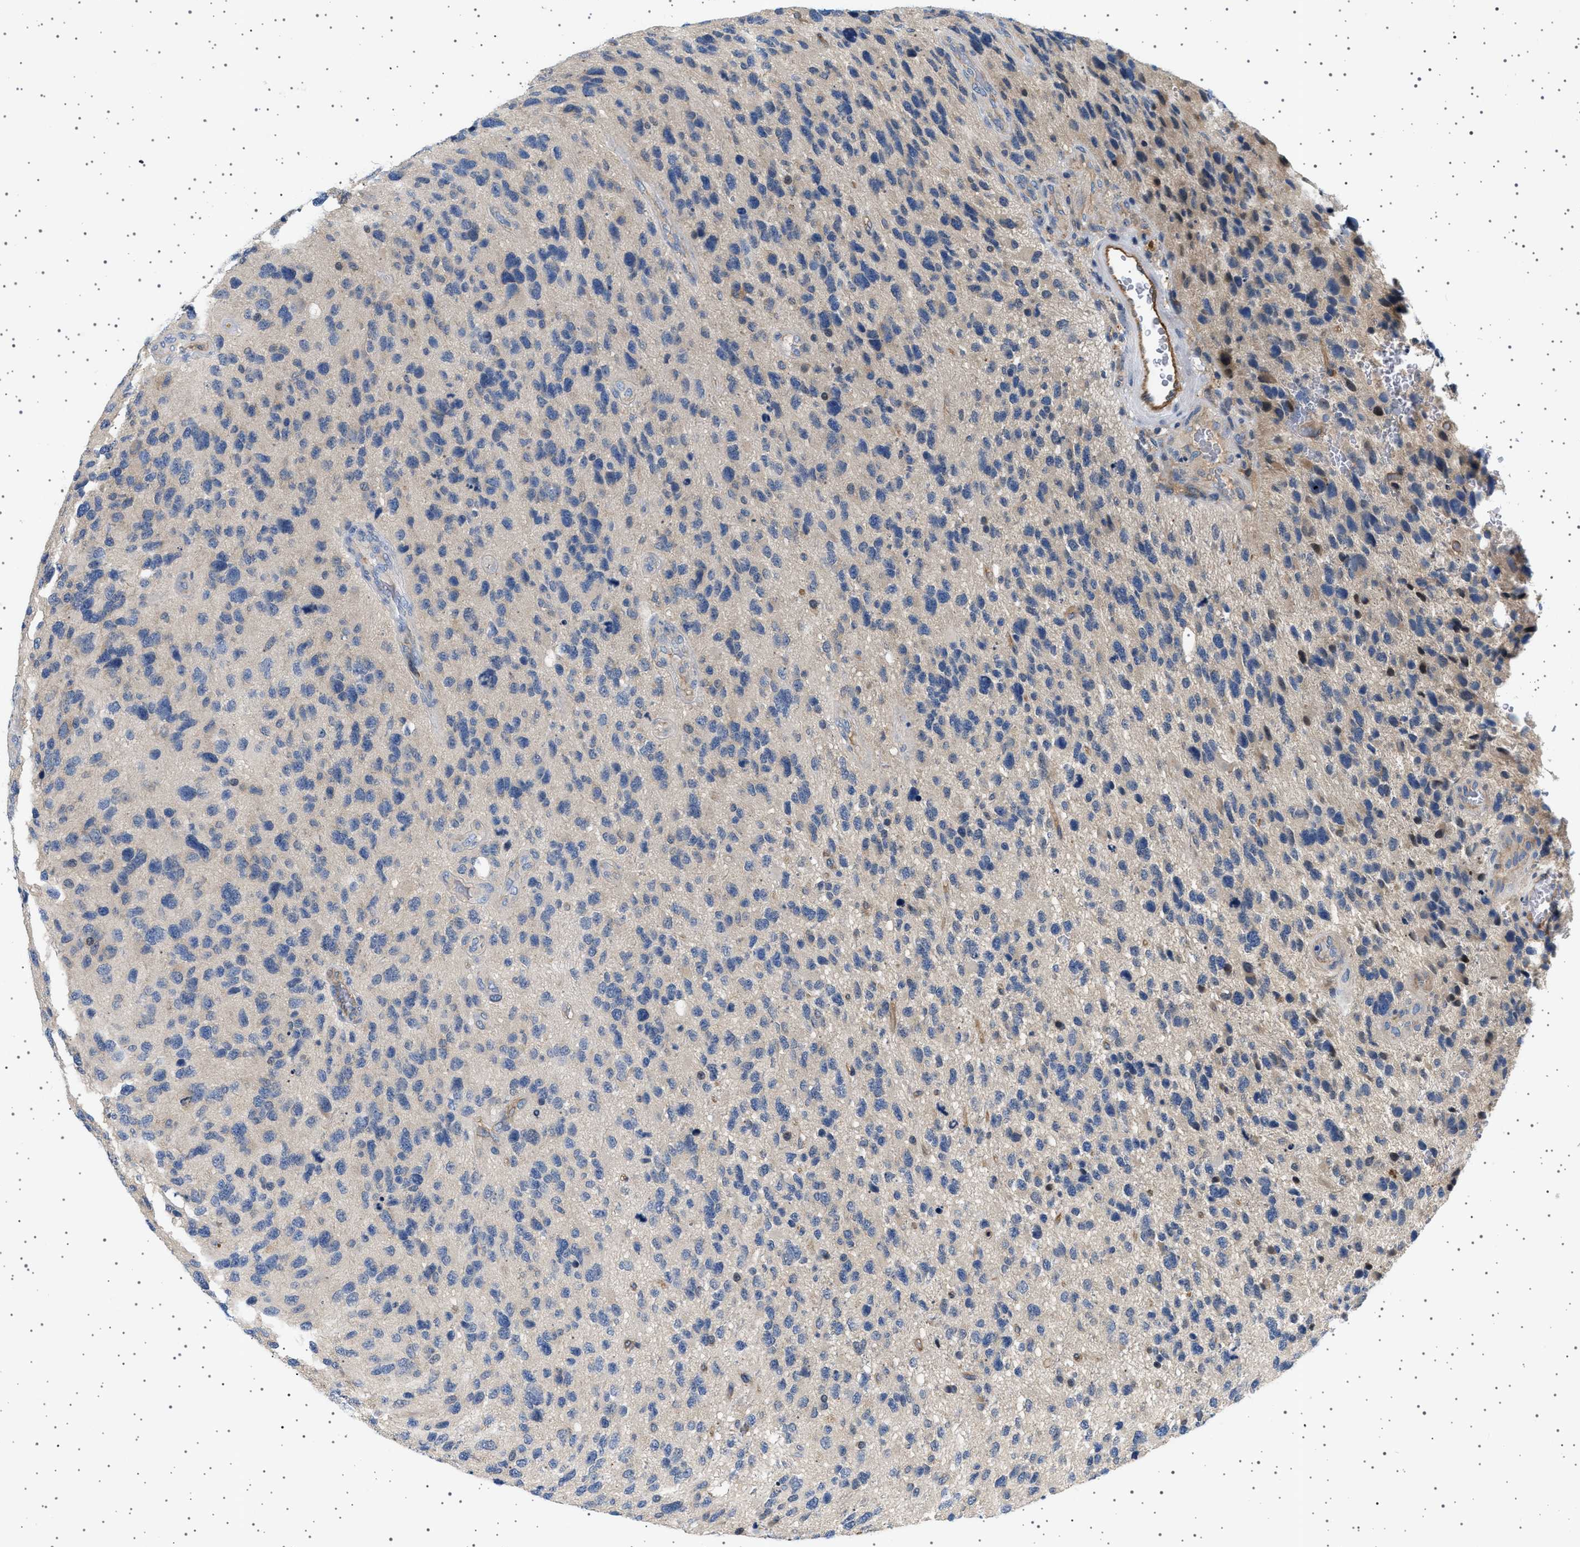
{"staining": {"intensity": "weak", "quantity": "<25%", "location": "cytoplasmic/membranous"}, "tissue": "glioma", "cell_type": "Tumor cells", "image_type": "cancer", "snomed": [{"axis": "morphology", "description": "Glioma, malignant, High grade"}, {"axis": "topography", "description": "Brain"}], "caption": "Malignant glioma (high-grade) was stained to show a protein in brown. There is no significant staining in tumor cells. Brightfield microscopy of immunohistochemistry stained with DAB (brown) and hematoxylin (blue), captured at high magnification.", "gene": "PLPP6", "patient": {"sex": "female", "age": 58}}